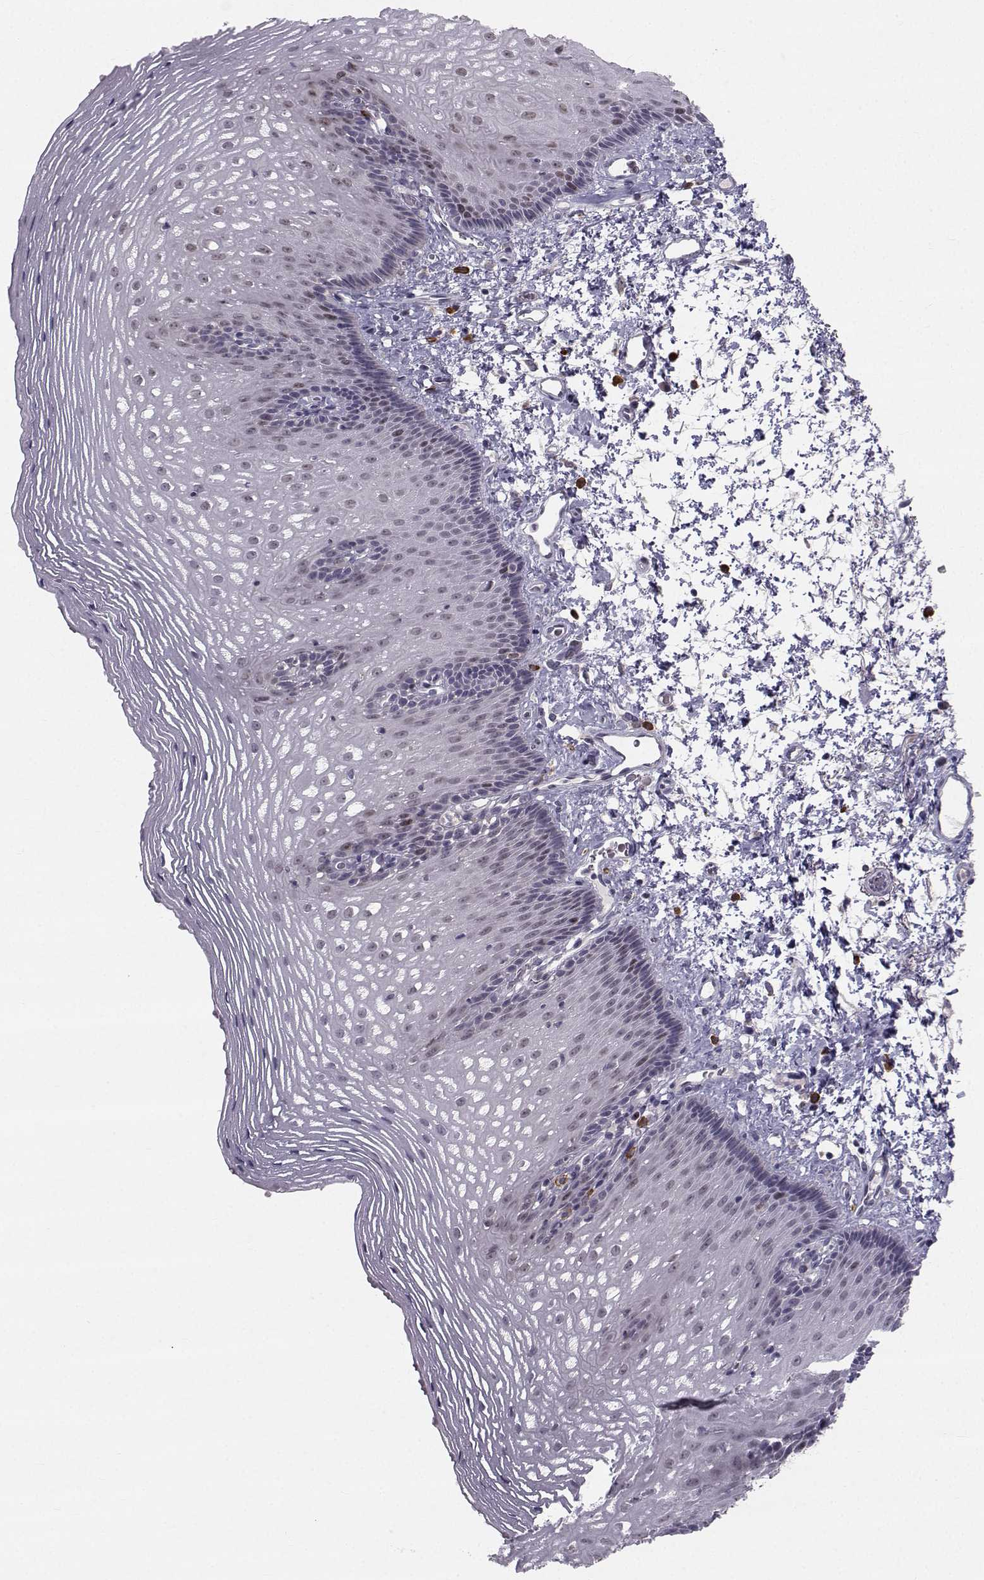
{"staining": {"intensity": "weak", "quantity": "25%-75%", "location": "cytoplasmic/membranous"}, "tissue": "esophagus", "cell_type": "Squamous epithelial cells", "image_type": "normal", "snomed": [{"axis": "morphology", "description": "Normal tissue, NOS"}, {"axis": "topography", "description": "Esophagus"}], "caption": "Brown immunohistochemical staining in normal human esophagus shows weak cytoplasmic/membranous expression in about 25%-75% of squamous epithelial cells.", "gene": "LRP8", "patient": {"sex": "male", "age": 76}}